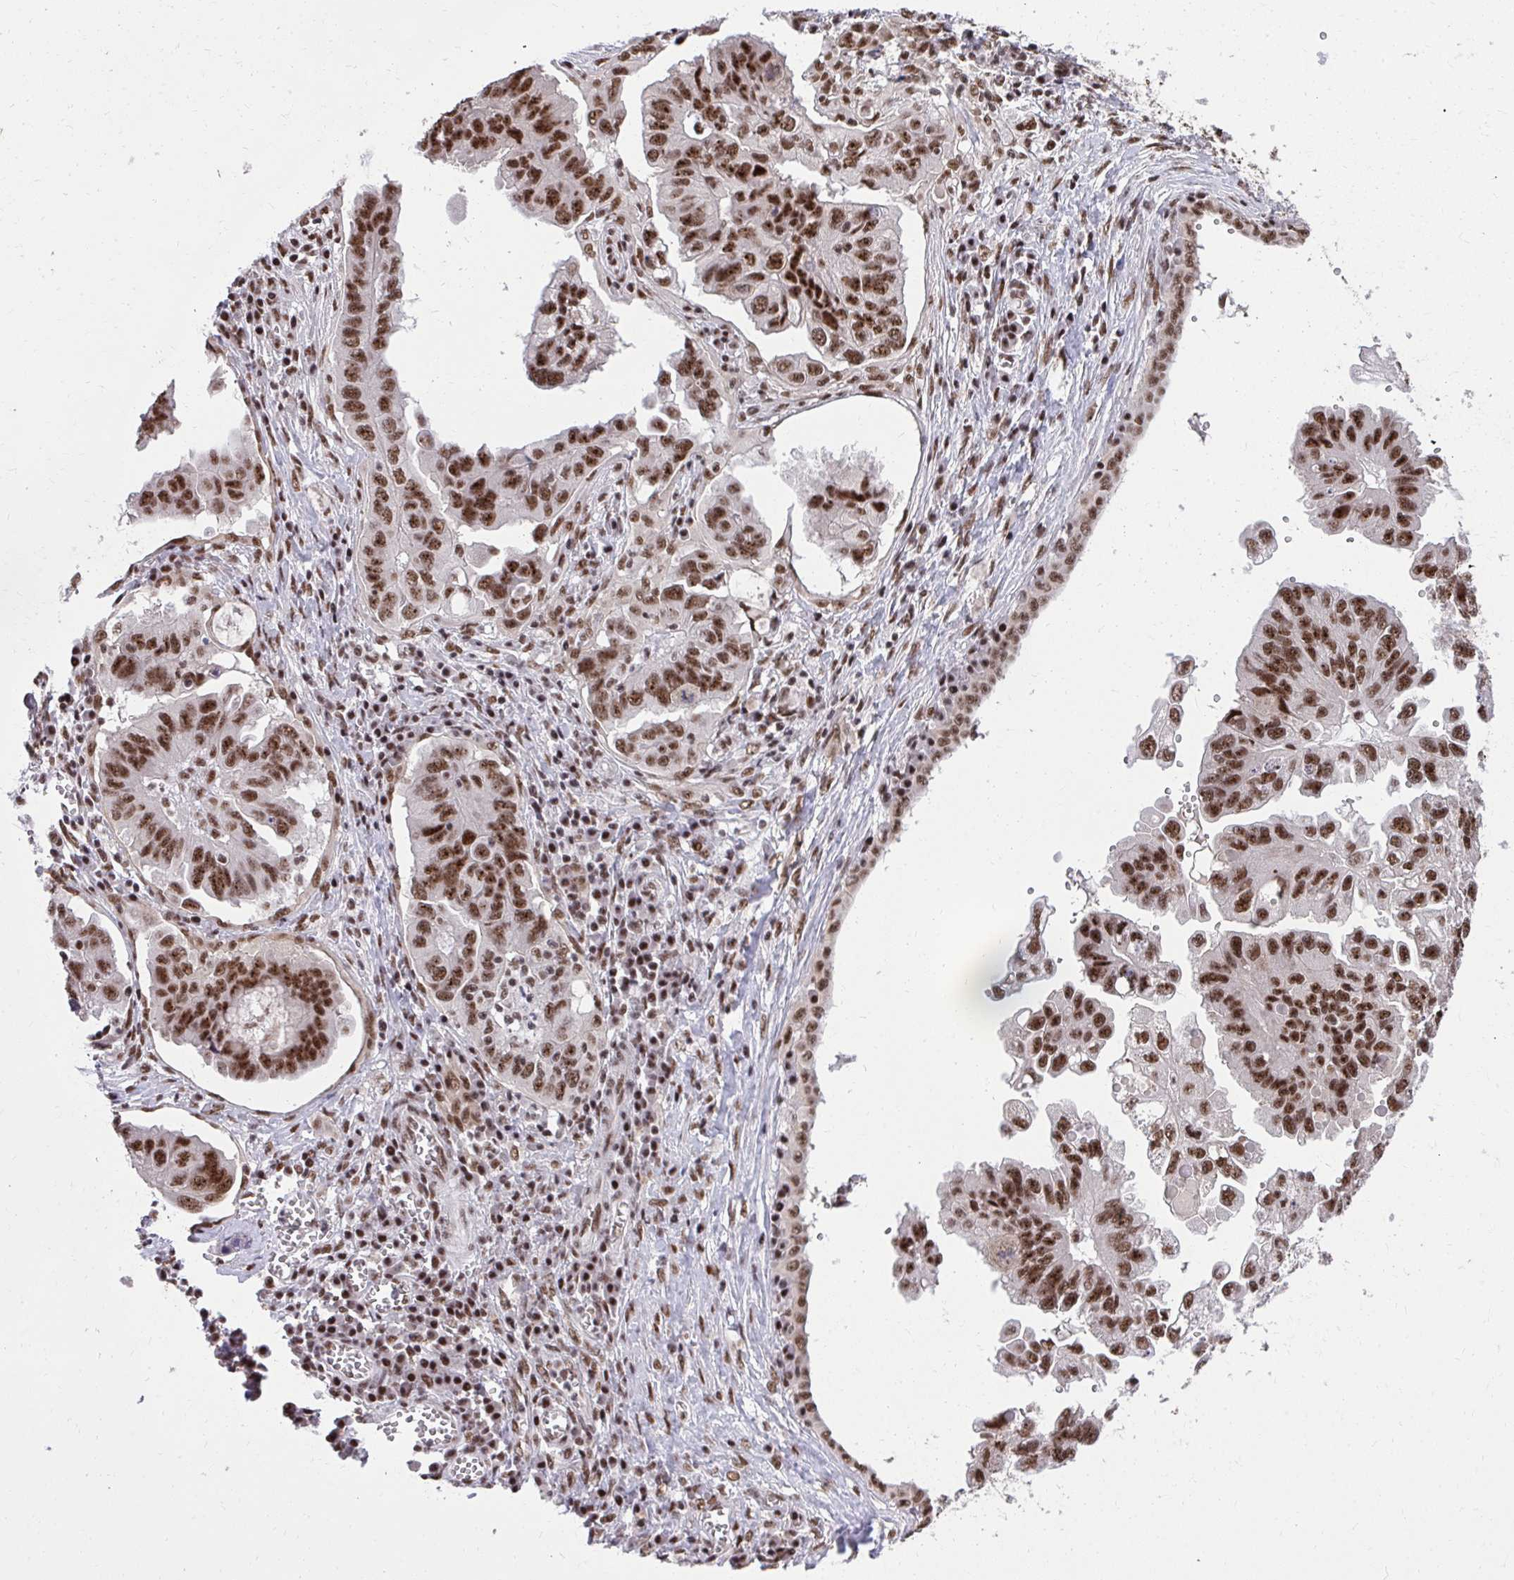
{"staining": {"intensity": "strong", "quantity": ">75%", "location": "nuclear"}, "tissue": "ovarian cancer", "cell_type": "Tumor cells", "image_type": "cancer", "snomed": [{"axis": "morphology", "description": "Cystadenocarcinoma, serous, NOS"}, {"axis": "topography", "description": "Ovary"}], "caption": "Protein expression analysis of ovarian cancer (serous cystadenocarcinoma) reveals strong nuclear staining in approximately >75% of tumor cells. The staining was performed using DAB (3,3'-diaminobenzidine) to visualize the protein expression in brown, while the nuclei were stained in blue with hematoxylin (Magnification: 20x).", "gene": "SYNE4", "patient": {"sex": "female", "age": 79}}